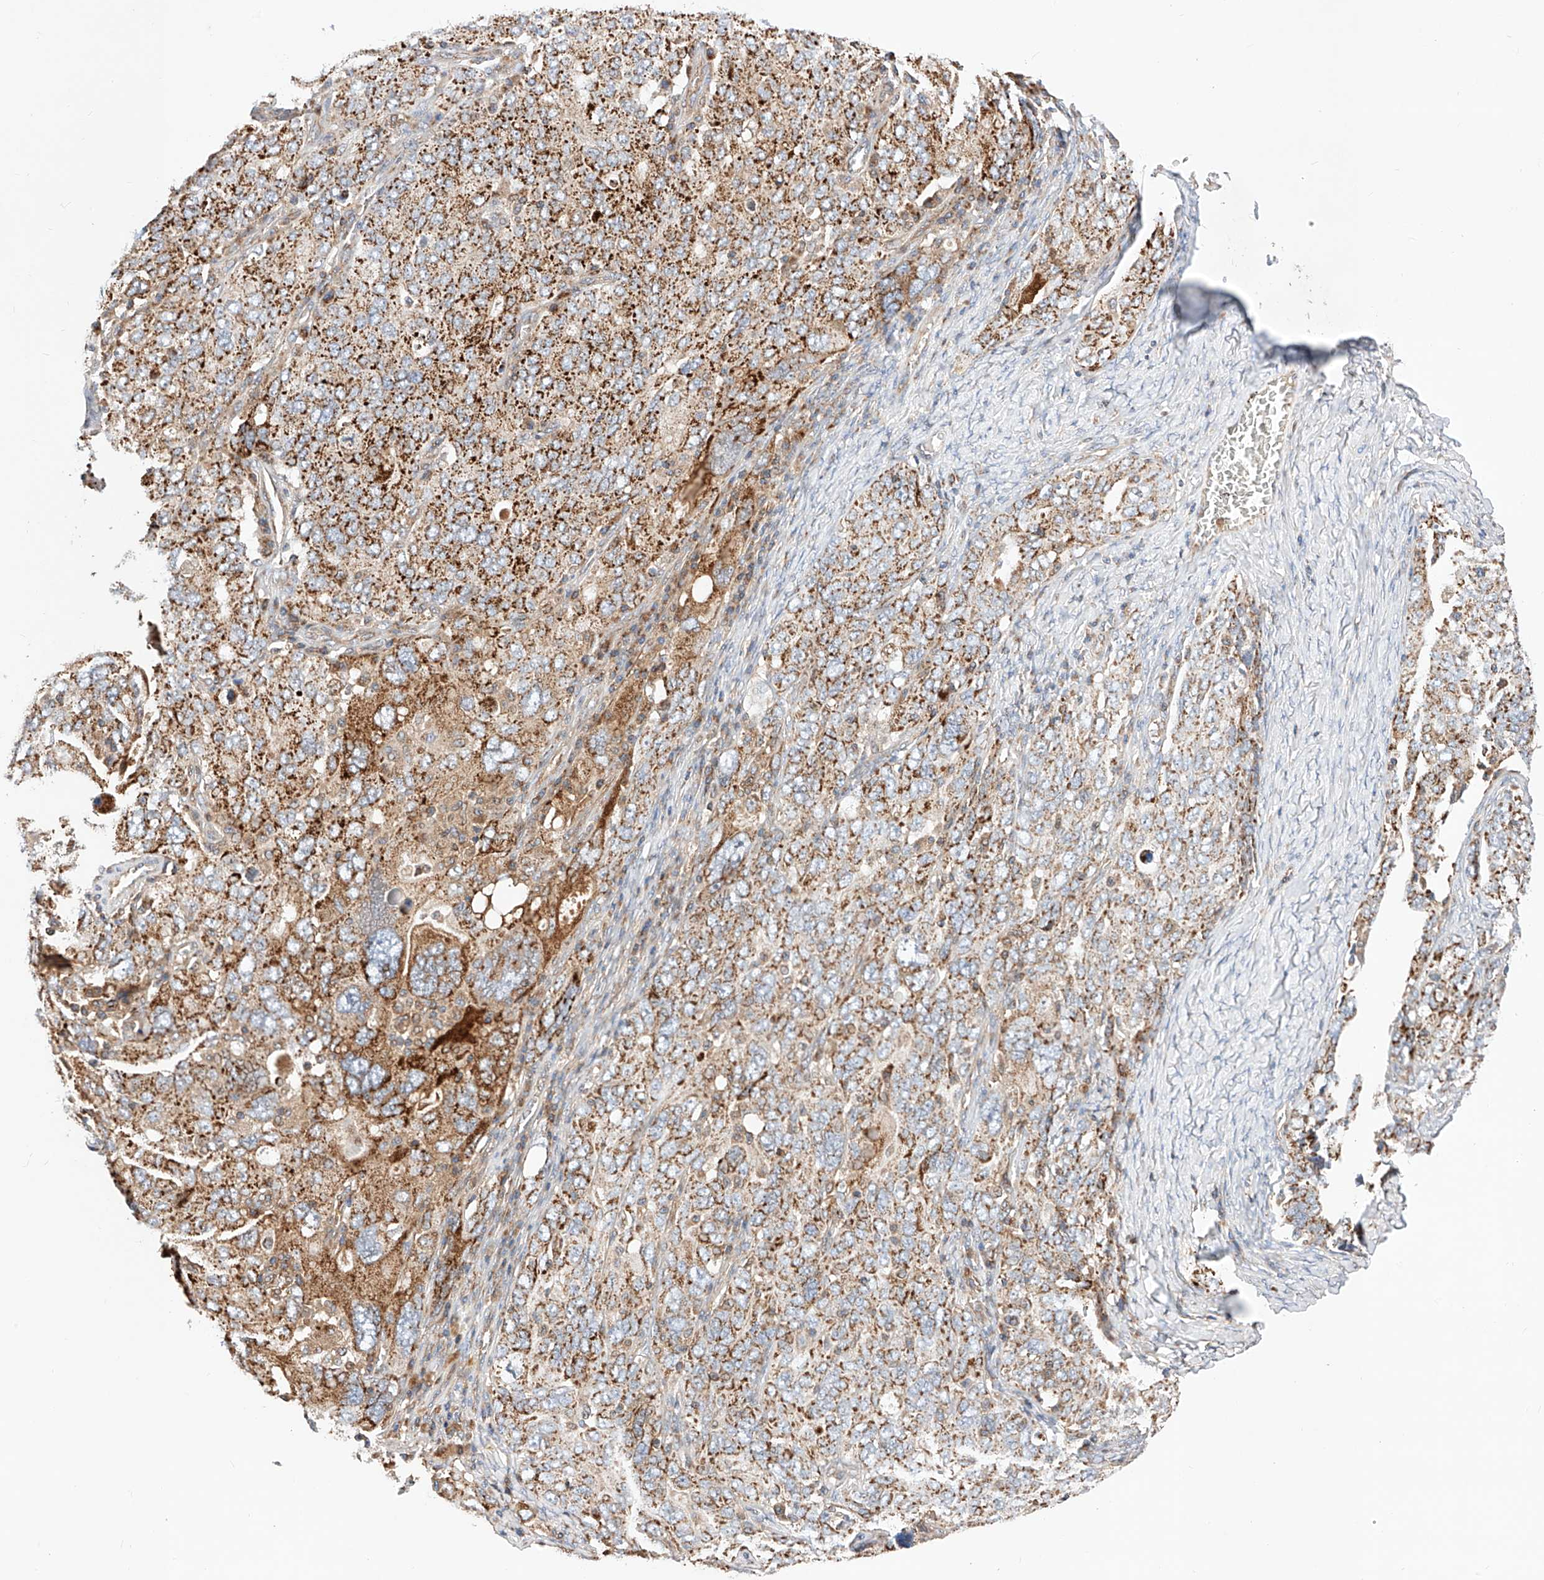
{"staining": {"intensity": "strong", "quantity": ">75%", "location": "cytoplasmic/membranous"}, "tissue": "ovarian cancer", "cell_type": "Tumor cells", "image_type": "cancer", "snomed": [{"axis": "morphology", "description": "Carcinoma, endometroid"}, {"axis": "topography", "description": "Ovary"}], "caption": "Human ovarian cancer stained with a brown dye exhibits strong cytoplasmic/membranous positive expression in approximately >75% of tumor cells.", "gene": "NR1D1", "patient": {"sex": "female", "age": 62}}